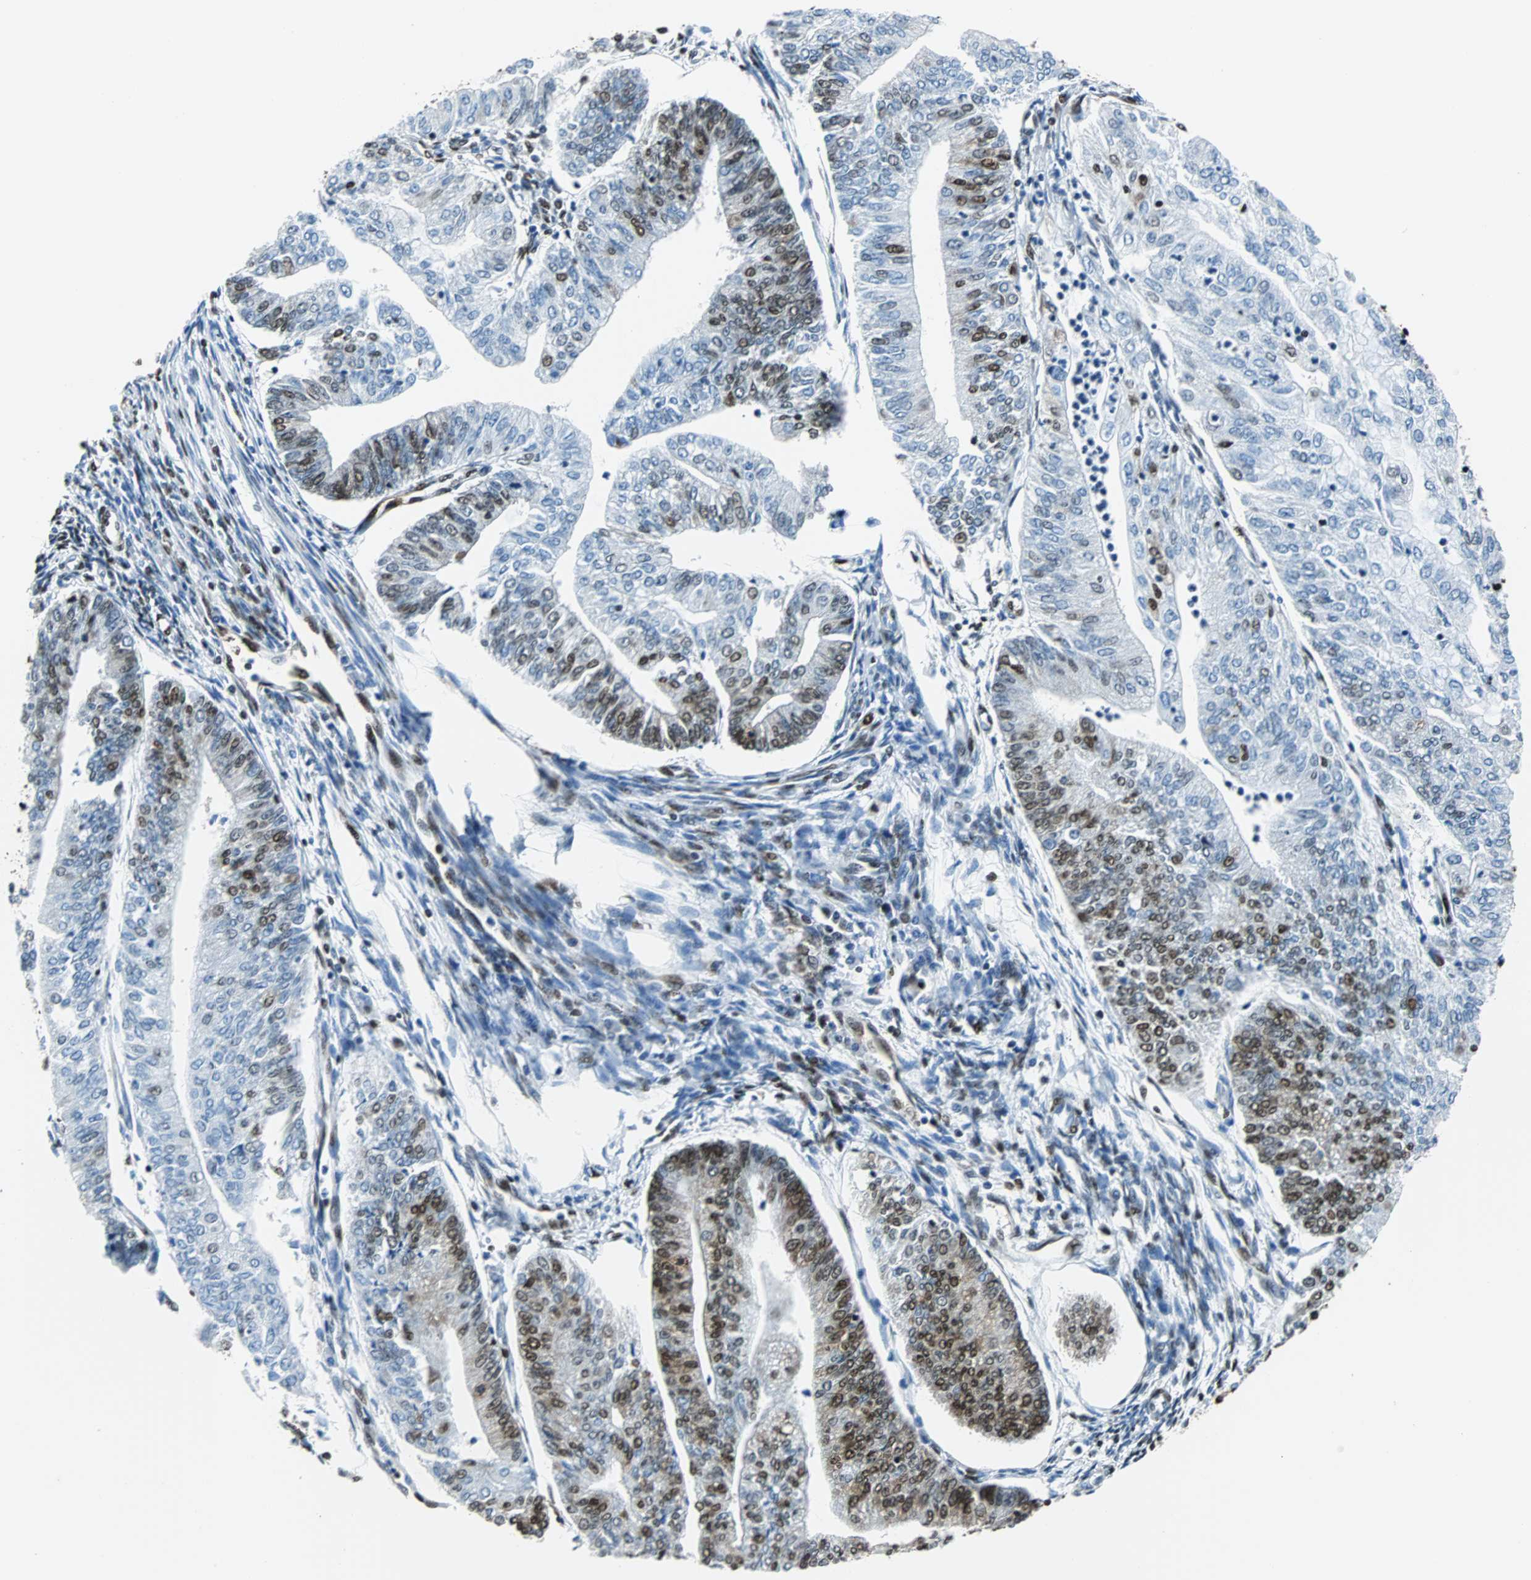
{"staining": {"intensity": "strong", "quantity": "25%-75%", "location": "cytoplasmic/membranous,nuclear"}, "tissue": "endometrial cancer", "cell_type": "Tumor cells", "image_type": "cancer", "snomed": [{"axis": "morphology", "description": "Adenocarcinoma, NOS"}, {"axis": "topography", "description": "Endometrium"}], "caption": "Strong cytoplasmic/membranous and nuclear expression for a protein is seen in approximately 25%-75% of tumor cells of endometrial cancer (adenocarcinoma) using IHC.", "gene": "FUBP1", "patient": {"sex": "female", "age": 59}}